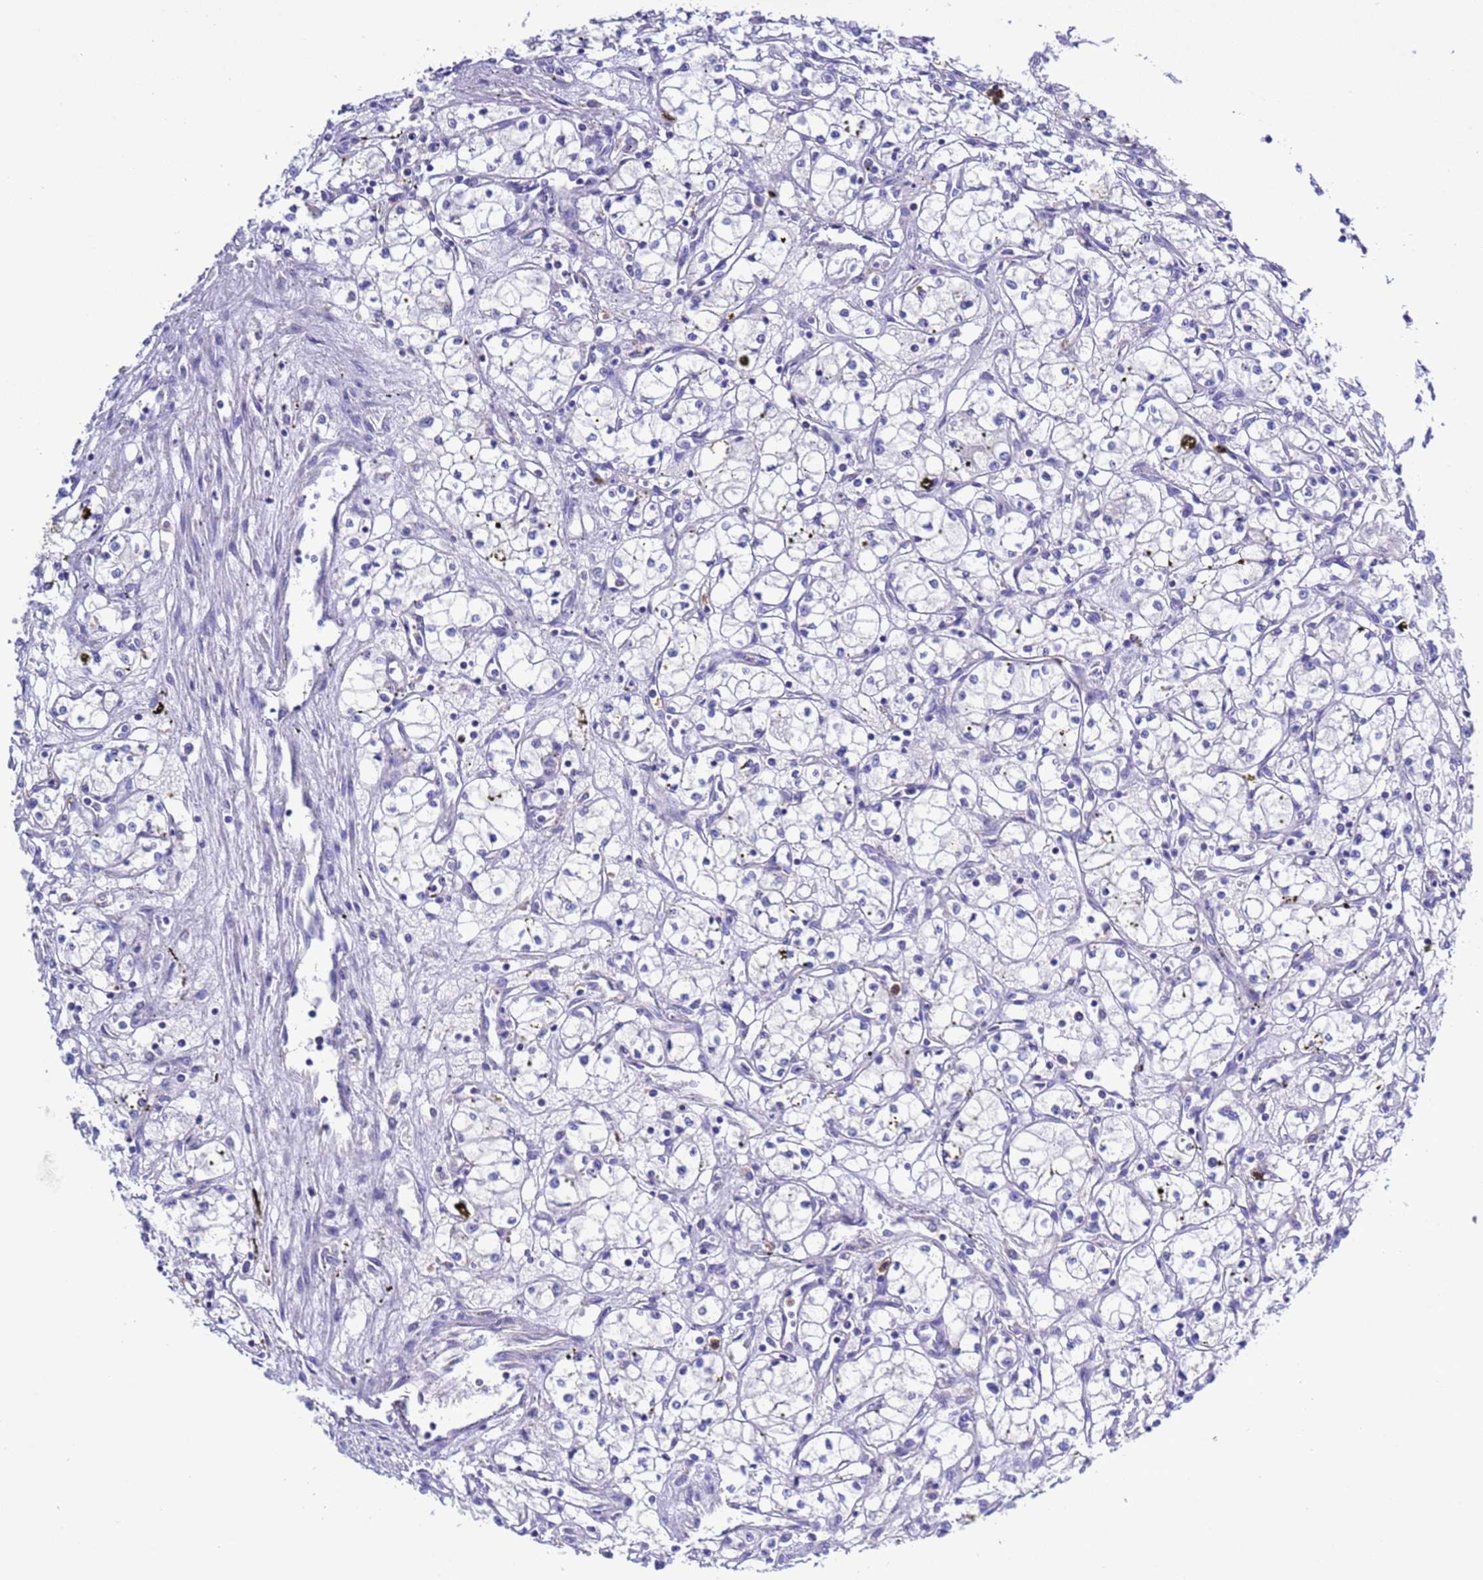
{"staining": {"intensity": "negative", "quantity": "none", "location": "none"}, "tissue": "renal cancer", "cell_type": "Tumor cells", "image_type": "cancer", "snomed": [{"axis": "morphology", "description": "Adenocarcinoma, NOS"}, {"axis": "topography", "description": "Kidney"}], "caption": "Tumor cells show no significant staining in adenocarcinoma (renal).", "gene": "KICS2", "patient": {"sex": "male", "age": 59}}